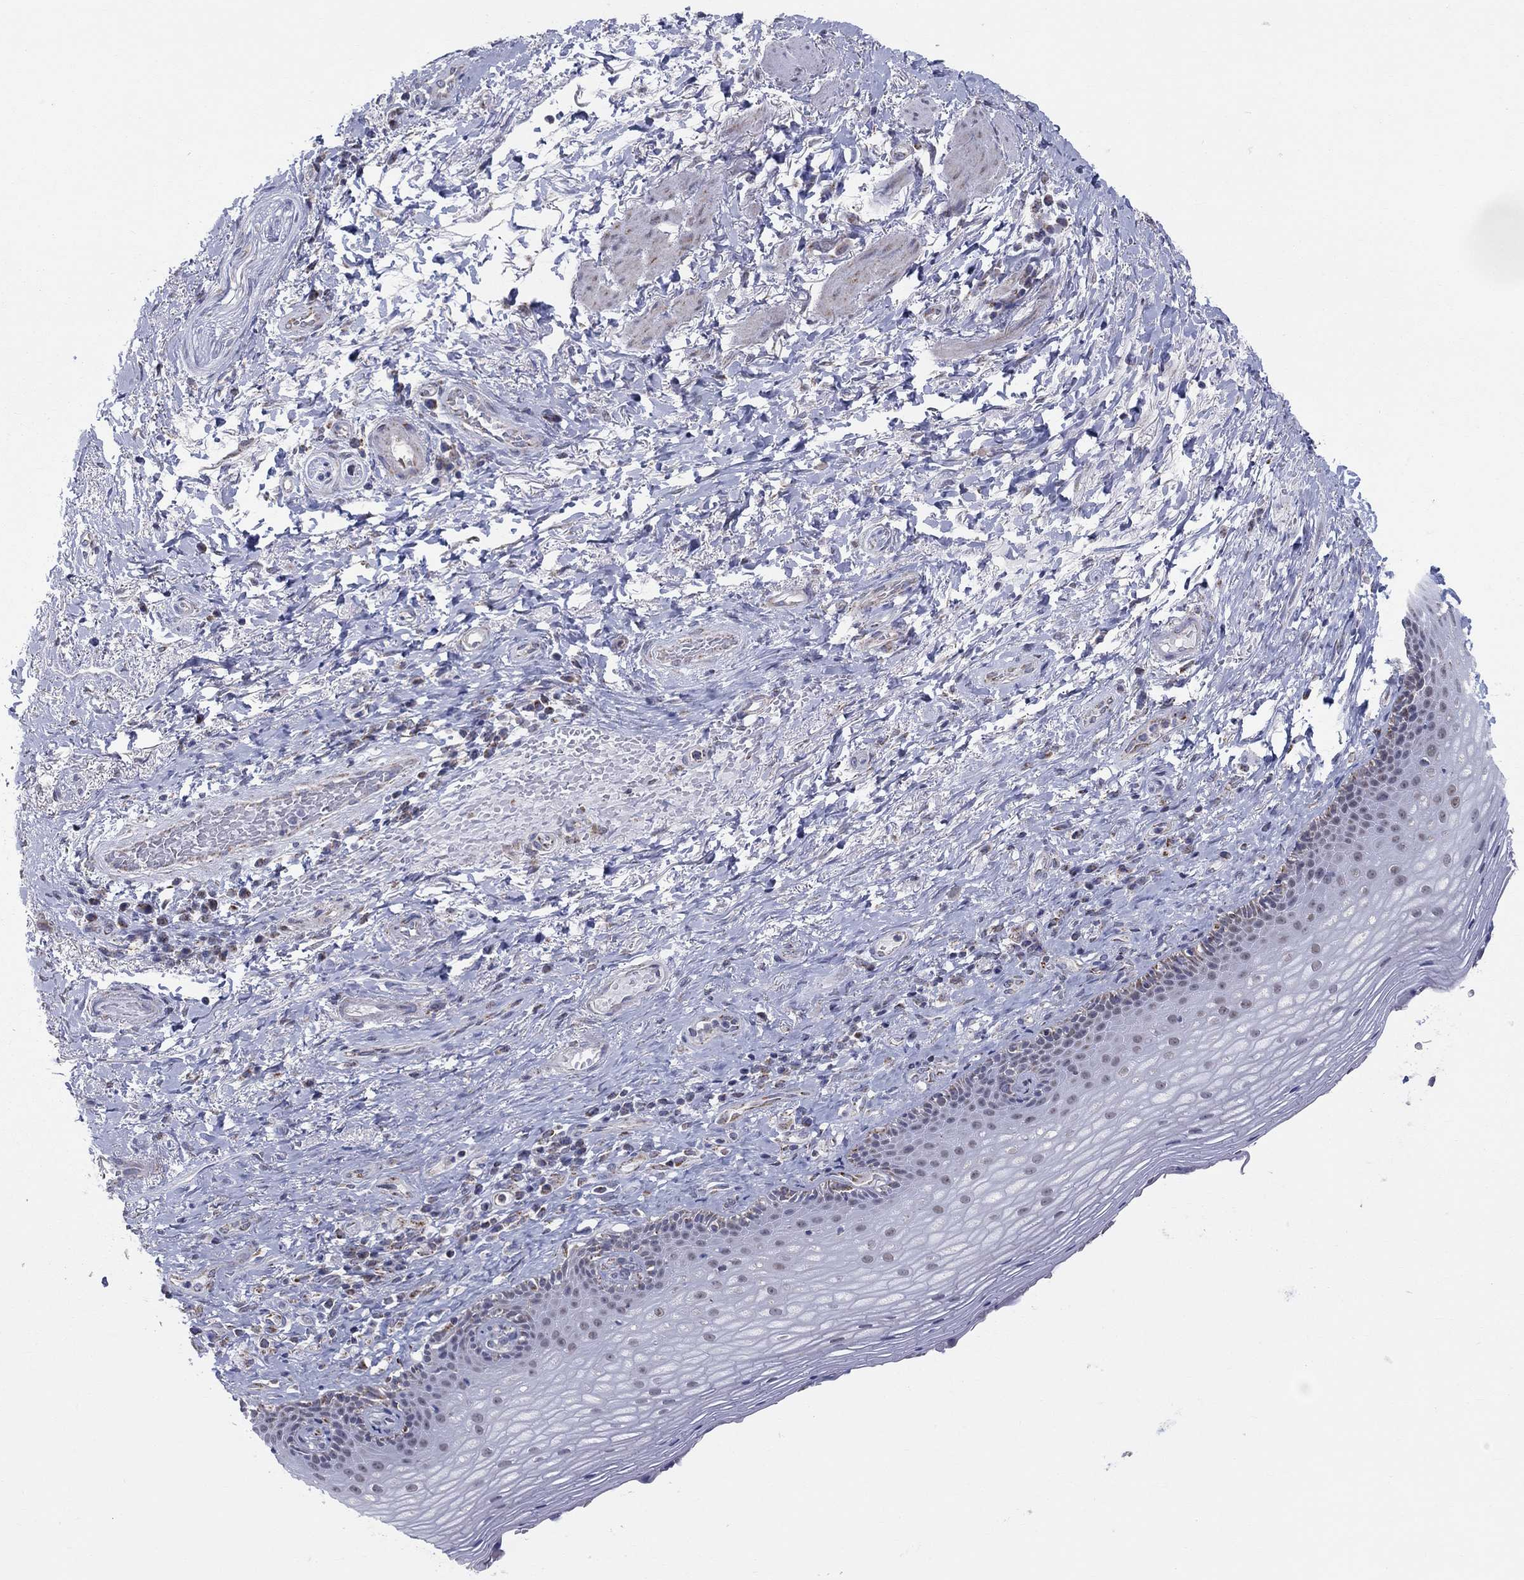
{"staining": {"intensity": "moderate", "quantity": "<25%", "location": "nuclear"}, "tissue": "skin", "cell_type": "Epidermal cells", "image_type": "normal", "snomed": [{"axis": "morphology", "description": "Normal tissue, NOS"}, {"axis": "morphology", "description": "Adenocarcinoma, NOS"}, {"axis": "topography", "description": "Rectum"}, {"axis": "topography", "description": "Anal"}], "caption": "Immunohistochemical staining of normal skin shows moderate nuclear protein expression in approximately <25% of epidermal cells. Immunohistochemistry stains the protein in brown and the nuclei are stained blue.", "gene": "KISS1R", "patient": {"sex": "female", "age": 68}}